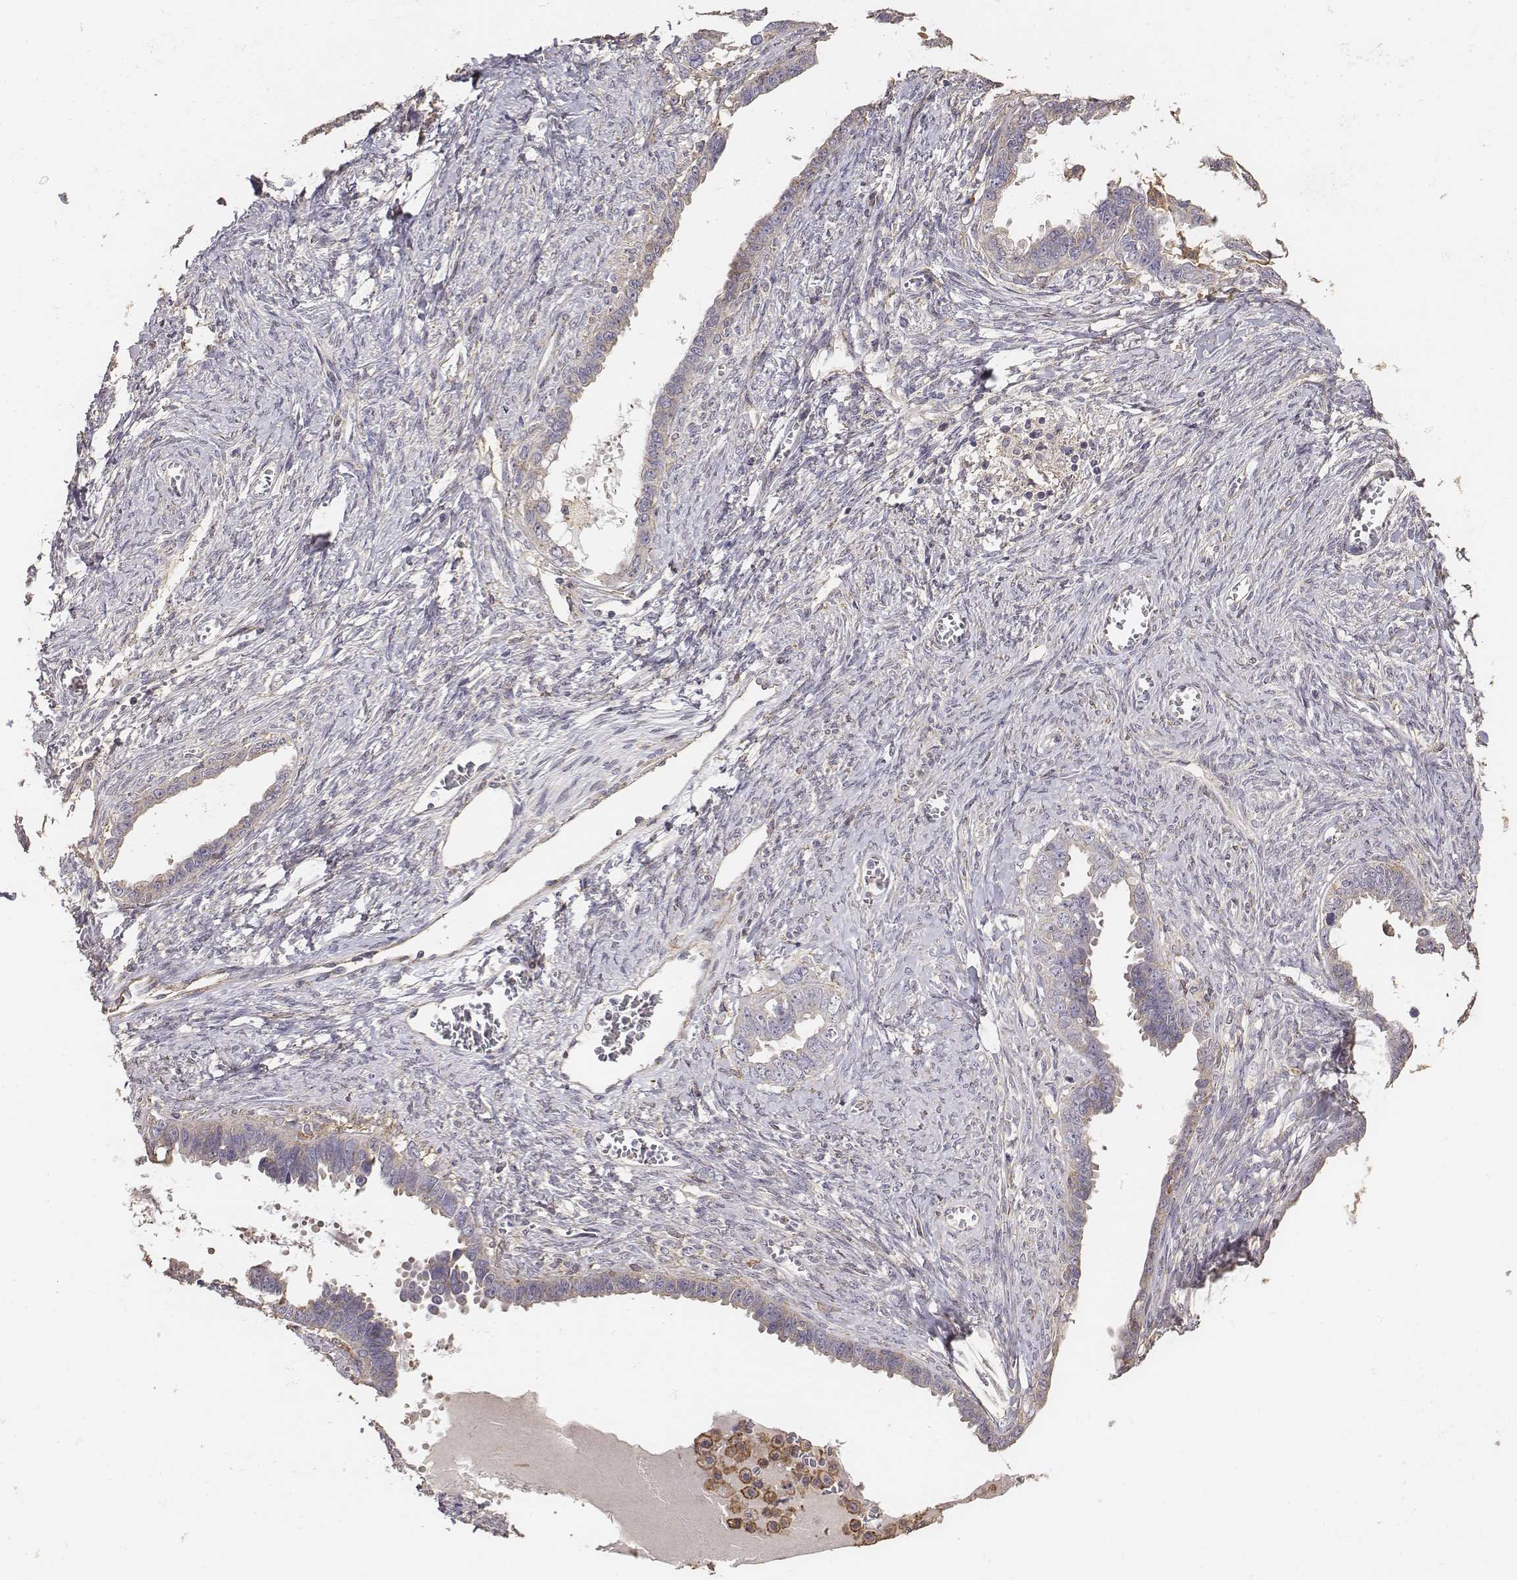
{"staining": {"intensity": "weak", "quantity": ">75%", "location": "cytoplasmic/membranous"}, "tissue": "ovarian cancer", "cell_type": "Tumor cells", "image_type": "cancer", "snomed": [{"axis": "morphology", "description": "Cystadenocarcinoma, serous, NOS"}, {"axis": "topography", "description": "Ovary"}], "caption": "Brown immunohistochemical staining in ovarian cancer shows weak cytoplasmic/membranous positivity in about >75% of tumor cells. (DAB (3,3'-diaminobenzidine) IHC, brown staining for protein, blue staining for nuclei).", "gene": "AP1B1", "patient": {"sex": "female", "age": 69}}